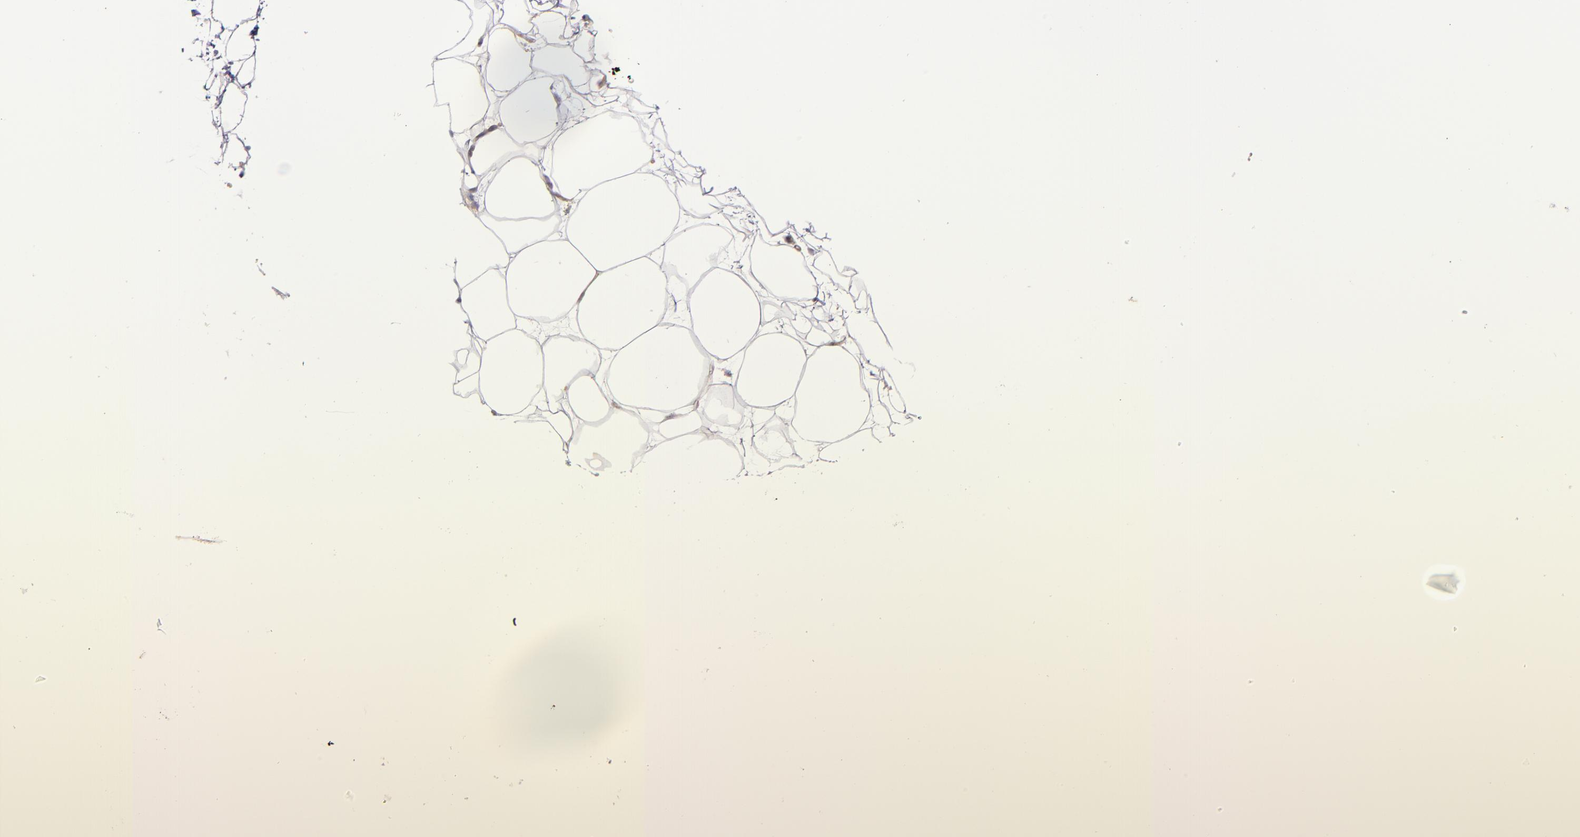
{"staining": {"intensity": "negative", "quantity": "none", "location": "none"}, "tissue": "adipose tissue", "cell_type": "Adipocytes", "image_type": "normal", "snomed": [{"axis": "morphology", "description": "Normal tissue, NOS"}, {"axis": "topography", "description": "Breast"}], "caption": "This is a image of immunohistochemistry staining of unremarkable adipose tissue, which shows no expression in adipocytes. (DAB IHC, high magnification).", "gene": "IFIH1", "patient": {"sex": "female", "age": 22}}